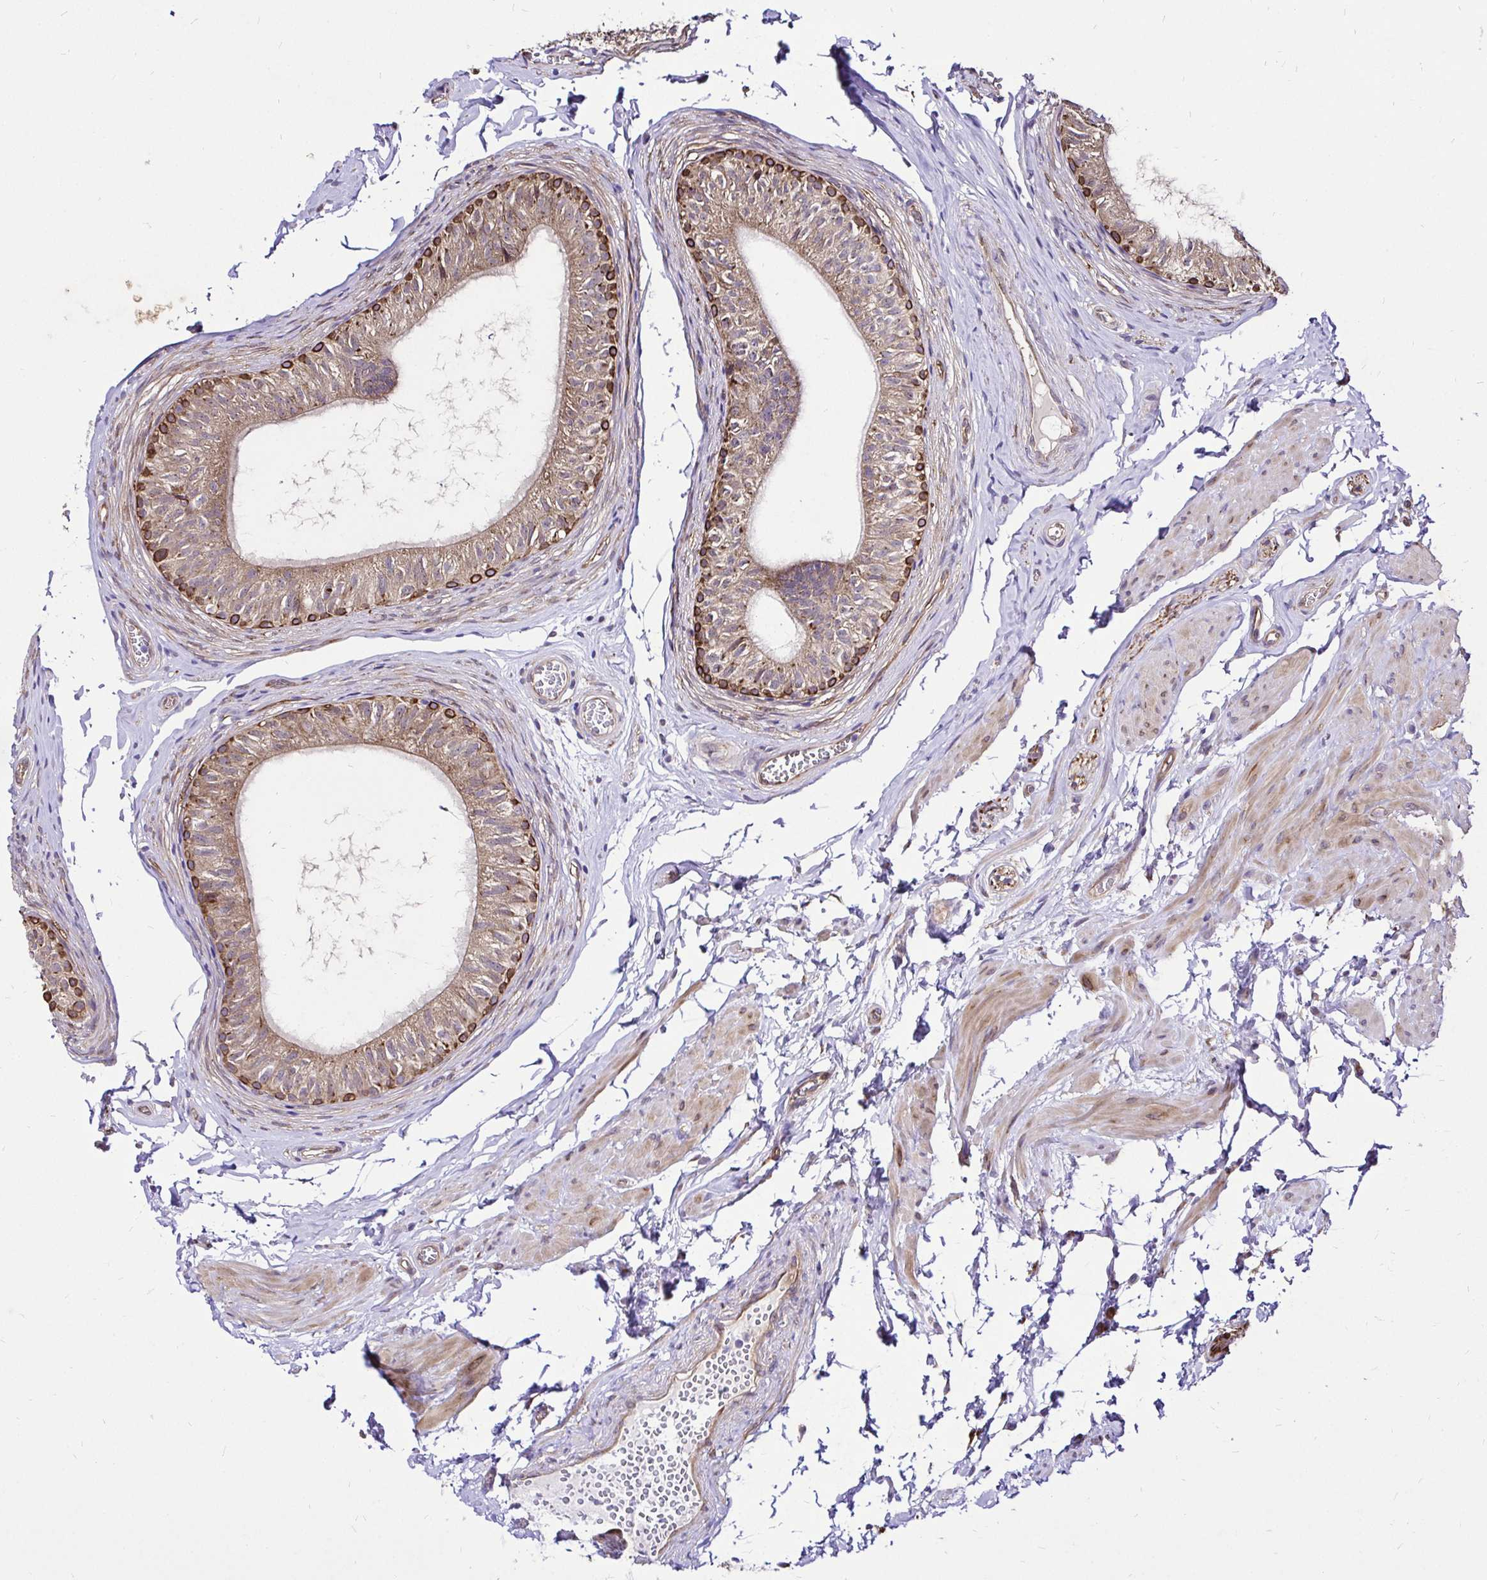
{"staining": {"intensity": "moderate", "quantity": "25%-75%", "location": "cytoplasmic/membranous"}, "tissue": "epididymis", "cell_type": "Glandular cells", "image_type": "normal", "snomed": [{"axis": "morphology", "description": "Normal tissue, NOS"}, {"axis": "topography", "description": "Epididymis, spermatic cord, NOS"}, {"axis": "topography", "description": "Epididymis"}, {"axis": "topography", "description": "Peripheral nerve tissue"}], "caption": "Immunohistochemistry micrograph of benign epididymis stained for a protein (brown), which exhibits medium levels of moderate cytoplasmic/membranous expression in about 25%-75% of glandular cells.", "gene": "CCDC122", "patient": {"sex": "male", "age": 29}}